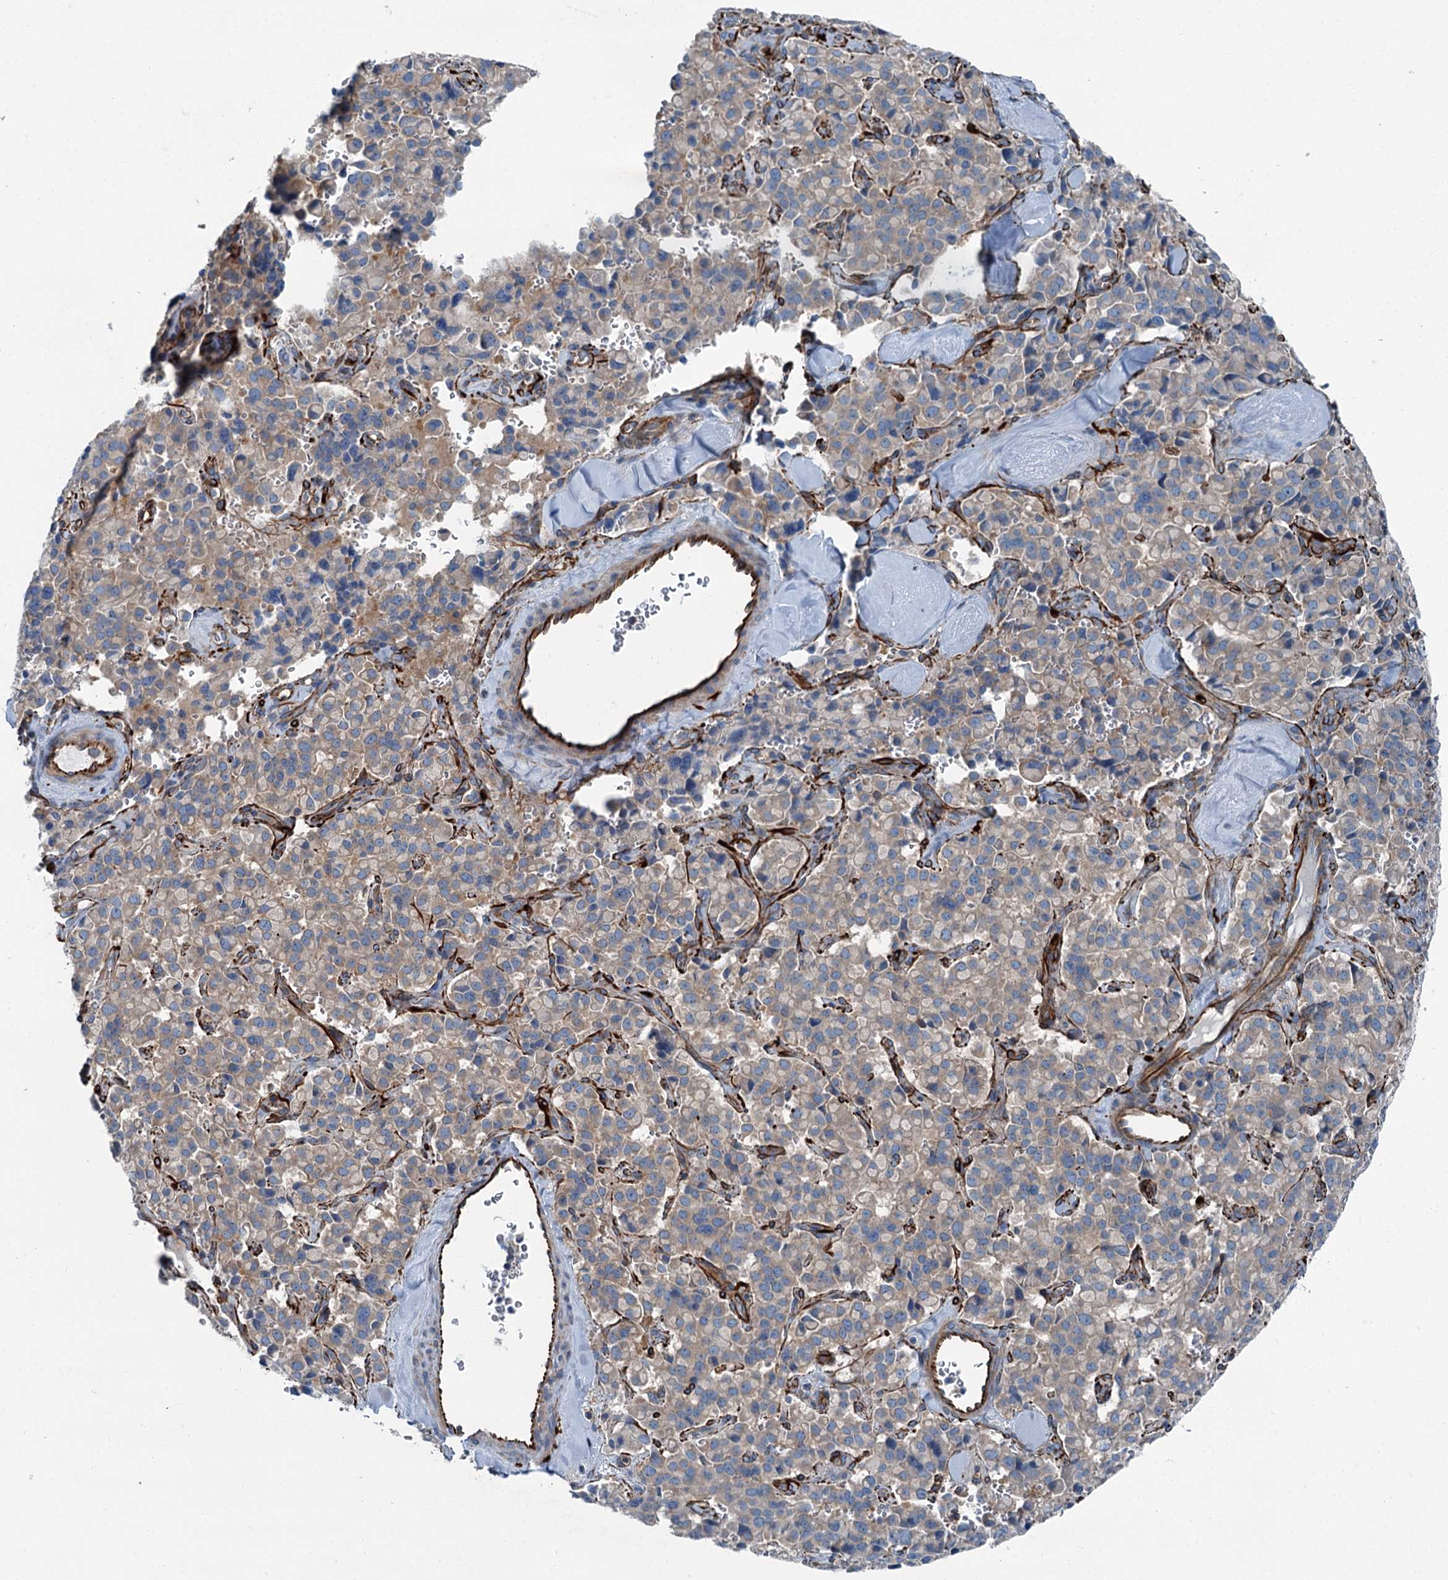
{"staining": {"intensity": "weak", "quantity": "25%-75%", "location": "cytoplasmic/membranous"}, "tissue": "pancreatic cancer", "cell_type": "Tumor cells", "image_type": "cancer", "snomed": [{"axis": "morphology", "description": "Adenocarcinoma, NOS"}, {"axis": "topography", "description": "Pancreas"}], "caption": "Immunohistochemical staining of human pancreatic adenocarcinoma reveals weak cytoplasmic/membranous protein staining in about 25%-75% of tumor cells. (DAB (3,3'-diaminobenzidine) = brown stain, brightfield microscopy at high magnification).", "gene": "AXL", "patient": {"sex": "male", "age": 65}}